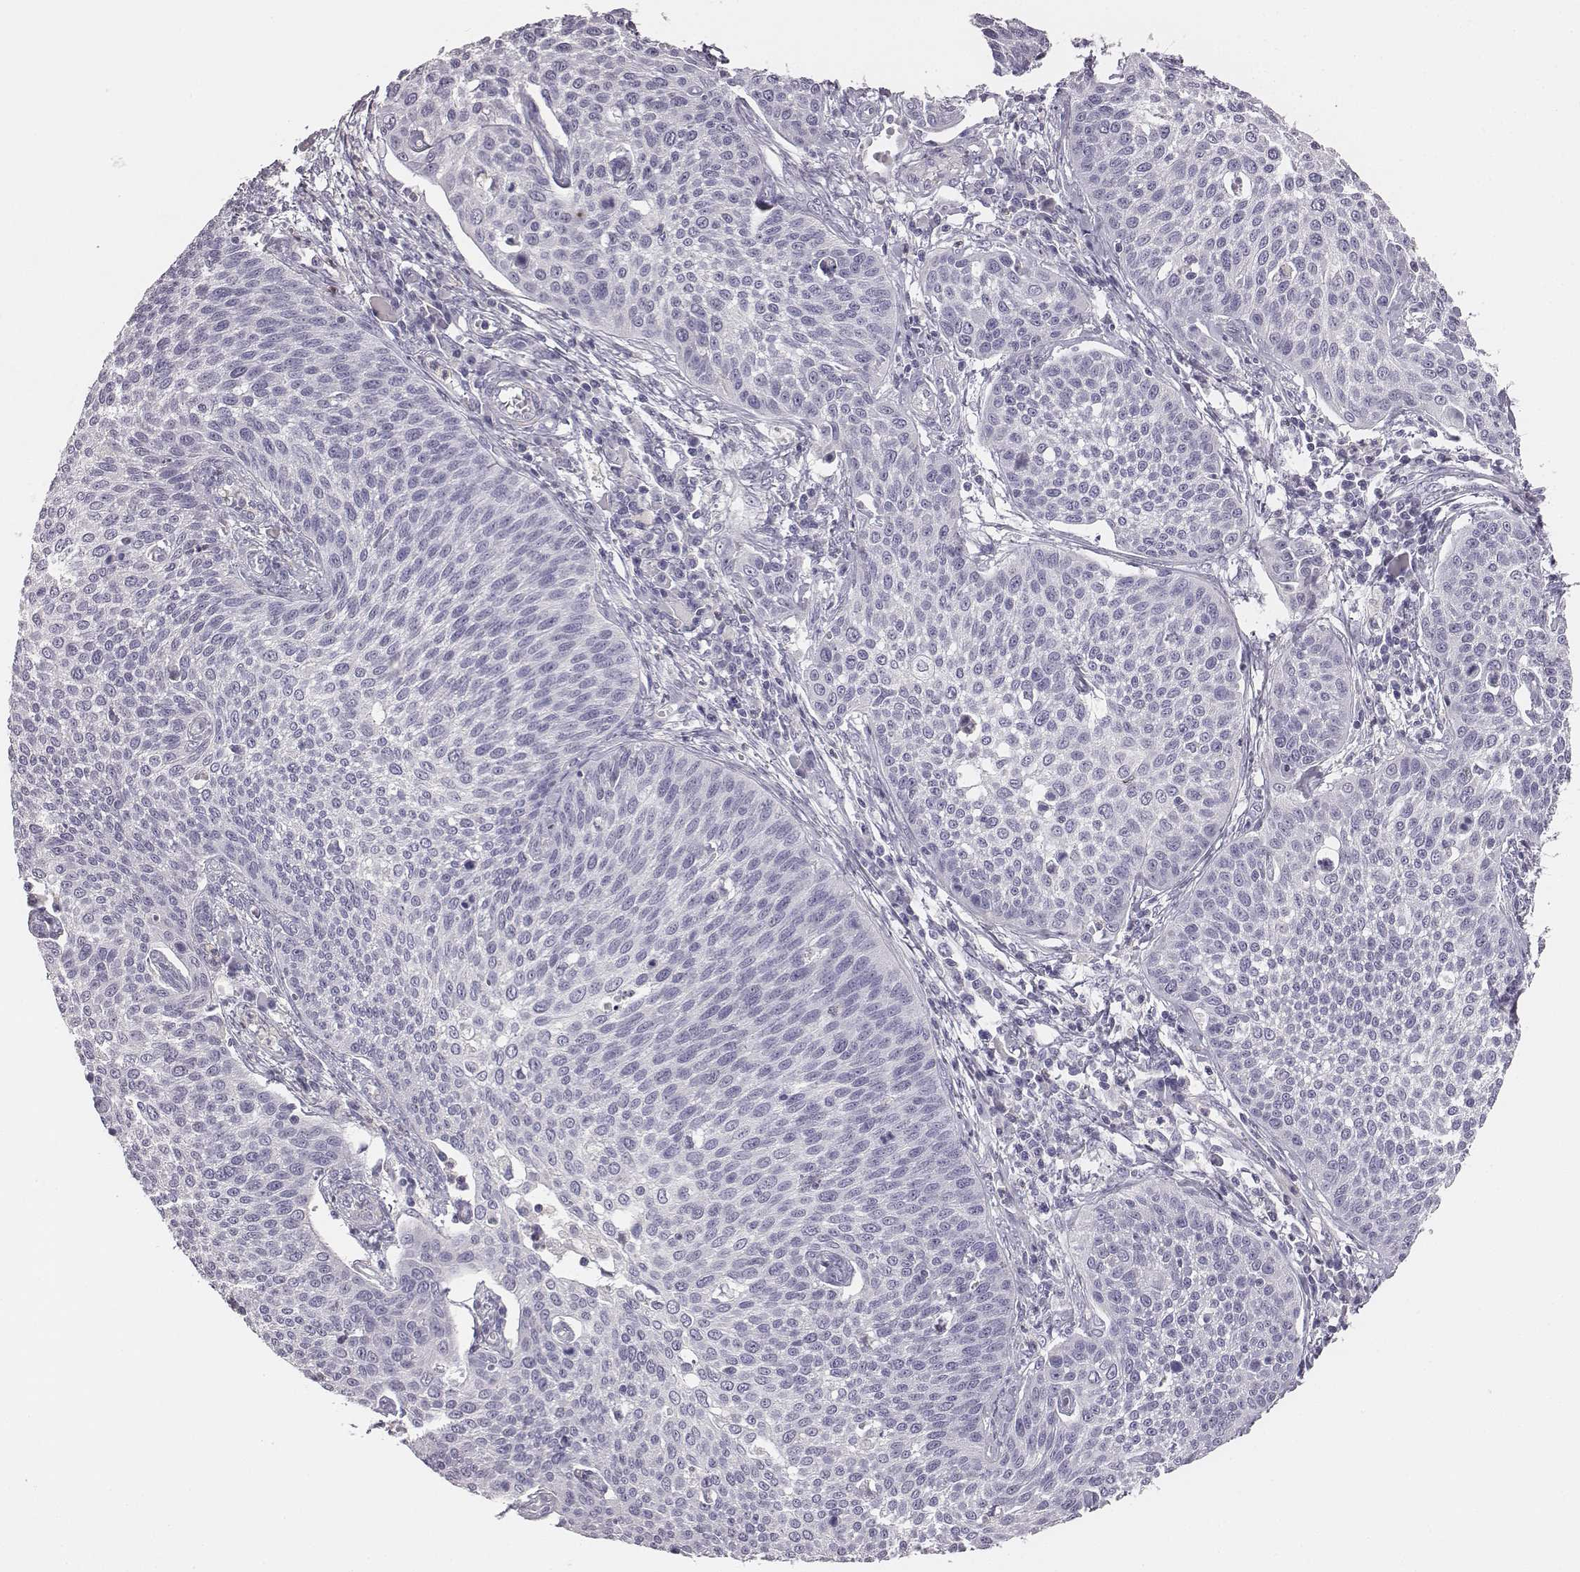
{"staining": {"intensity": "negative", "quantity": "none", "location": "none"}, "tissue": "cervical cancer", "cell_type": "Tumor cells", "image_type": "cancer", "snomed": [{"axis": "morphology", "description": "Squamous cell carcinoma, NOS"}, {"axis": "topography", "description": "Cervix"}], "caption": "High power microscopy micrograph of an immunohistochemistry (IHC) micrograph of cervical cancer, revealing no significant positivity in tumor cells.", "gene": "ADAM7", "patient": {"sex": "female", "age": 34}}